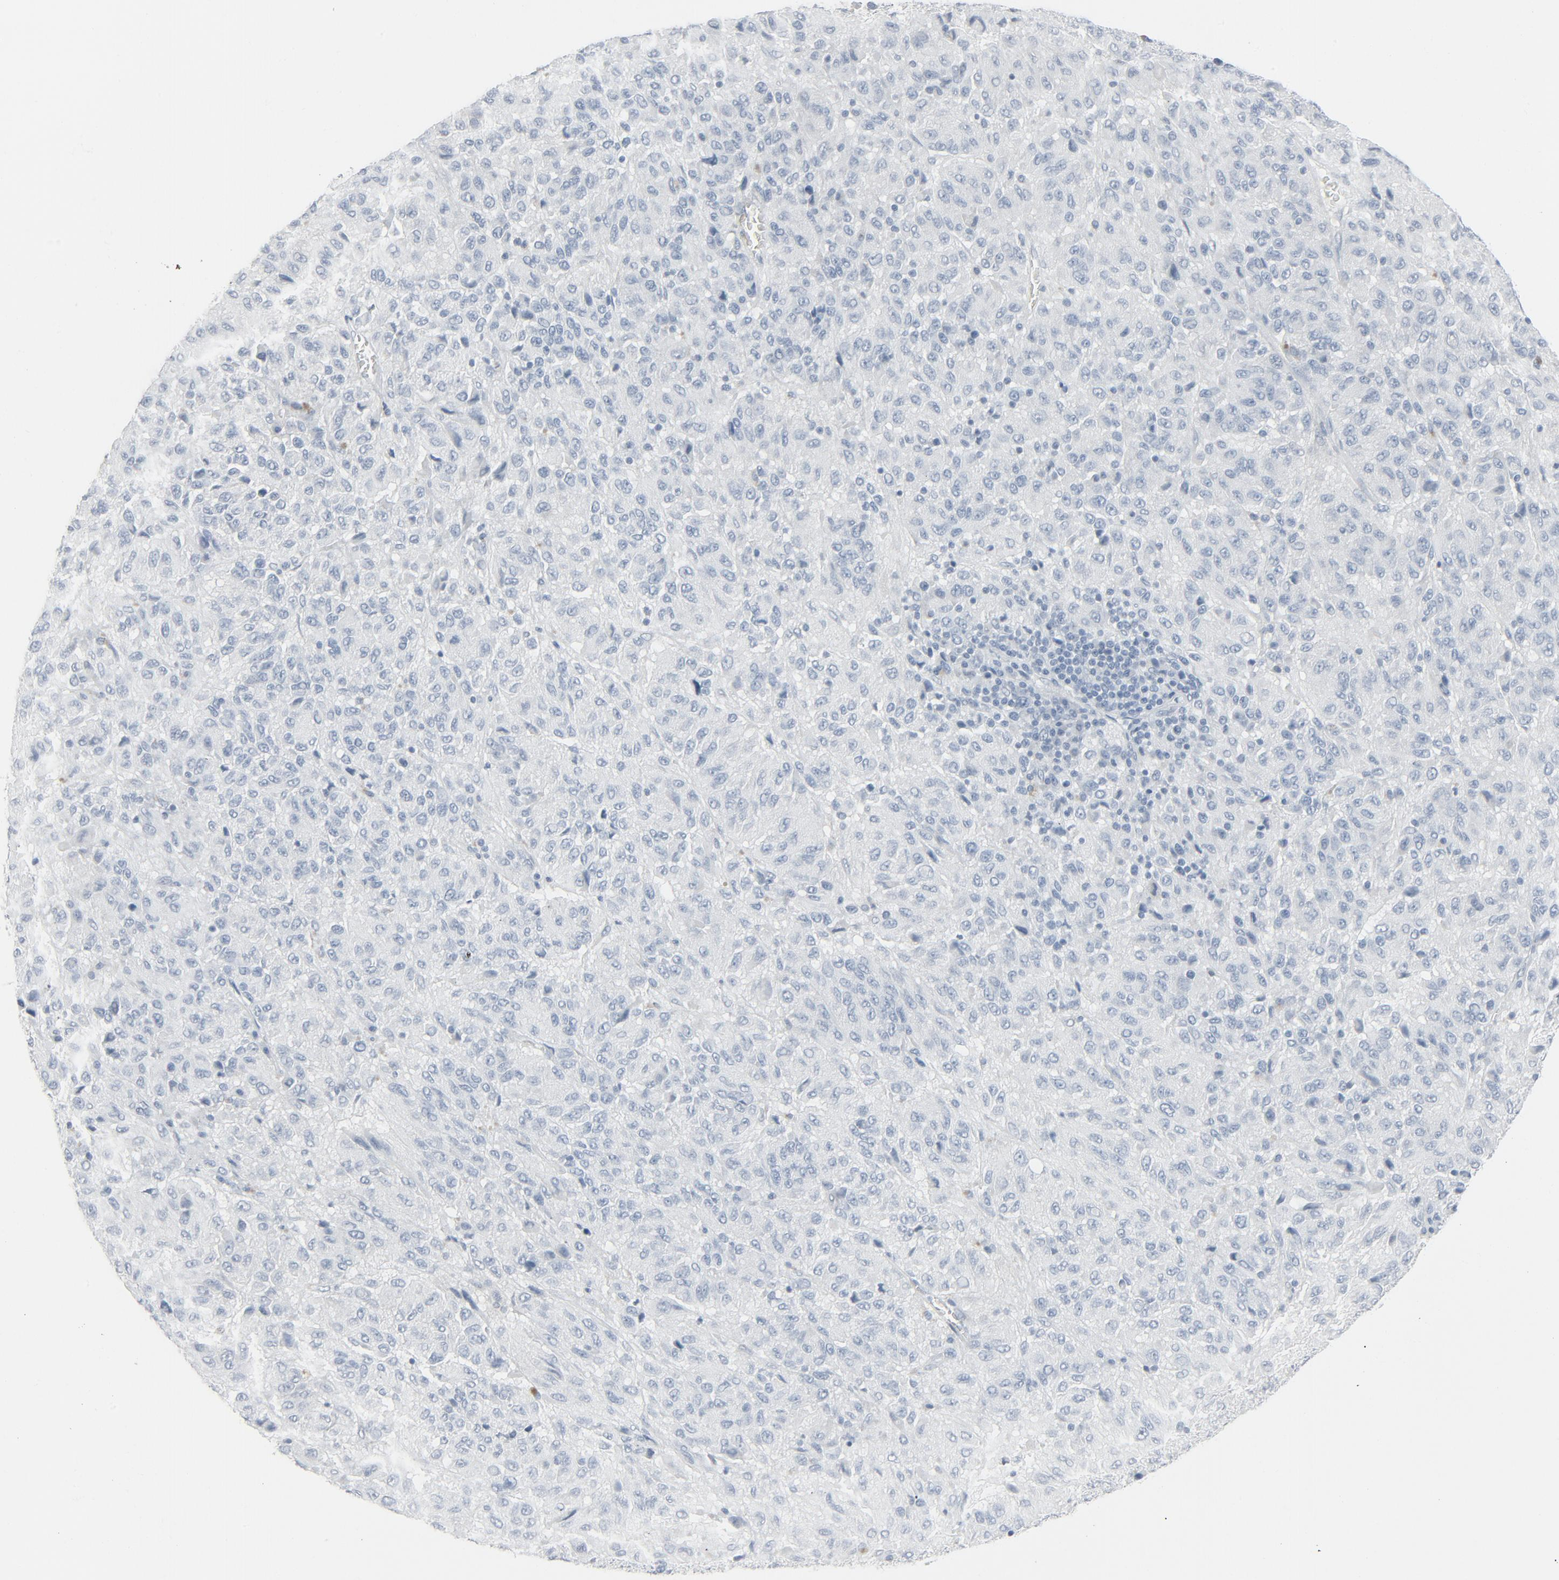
{"staining": {"intensity": "negative", "quantity": "none", "location": "none"}, "tissue": "melanoma", "cell_type": "Tumor cells", "image_type": "cancer", "snomed": [{"axis": "morphology", "description": "Malignant melanoma, Metastatic site"}, {"axis": "topography", "description": "Lung"}], "caption": "Tumor cells show no significant staining in malignant melanoma (metastatic site).", "gene": "FGFR3", "patient": {"sex": "male", "age": 64}}